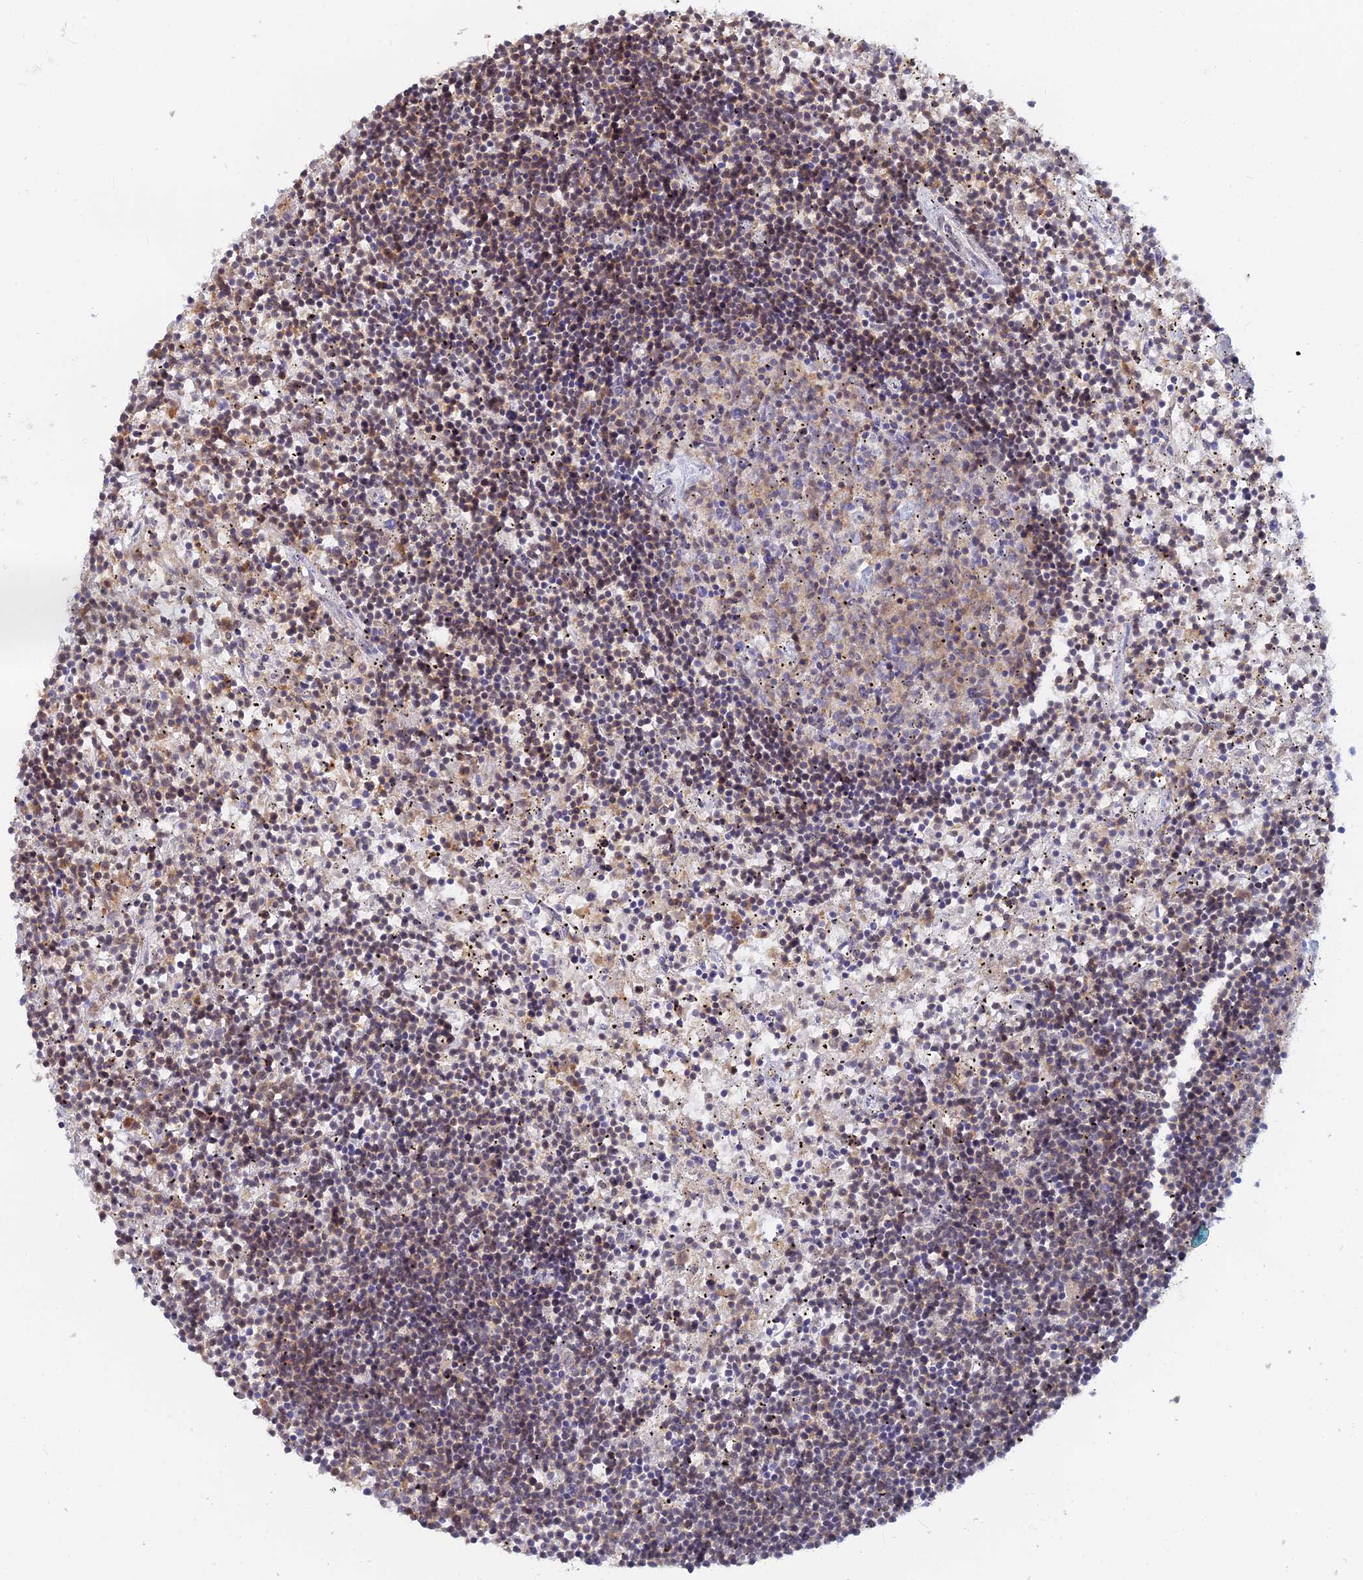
{"staining": {"intensity": "moderate", "quantity": "25%-75%", "location": "cytoplasmic/membranous"}, "tissue": "lymphoma", "cell_type": "Tumor cells", "image_type": "cancer", "snomed": [{"axis": "morphology", "description": "Malignant lymphoma, non-Hodgkin's type, Low grade"}, {"axis": "topography", "description": "Spleen"}], "caption": "There is medium levels of moderate cytoplasmic/membranous positivity in tumor cells of lymphoma, as demonstrated by immunohistochemical staining (brown color).", "gene": "B3GALT4", "patient": {"sex": "male", "age": 76}}